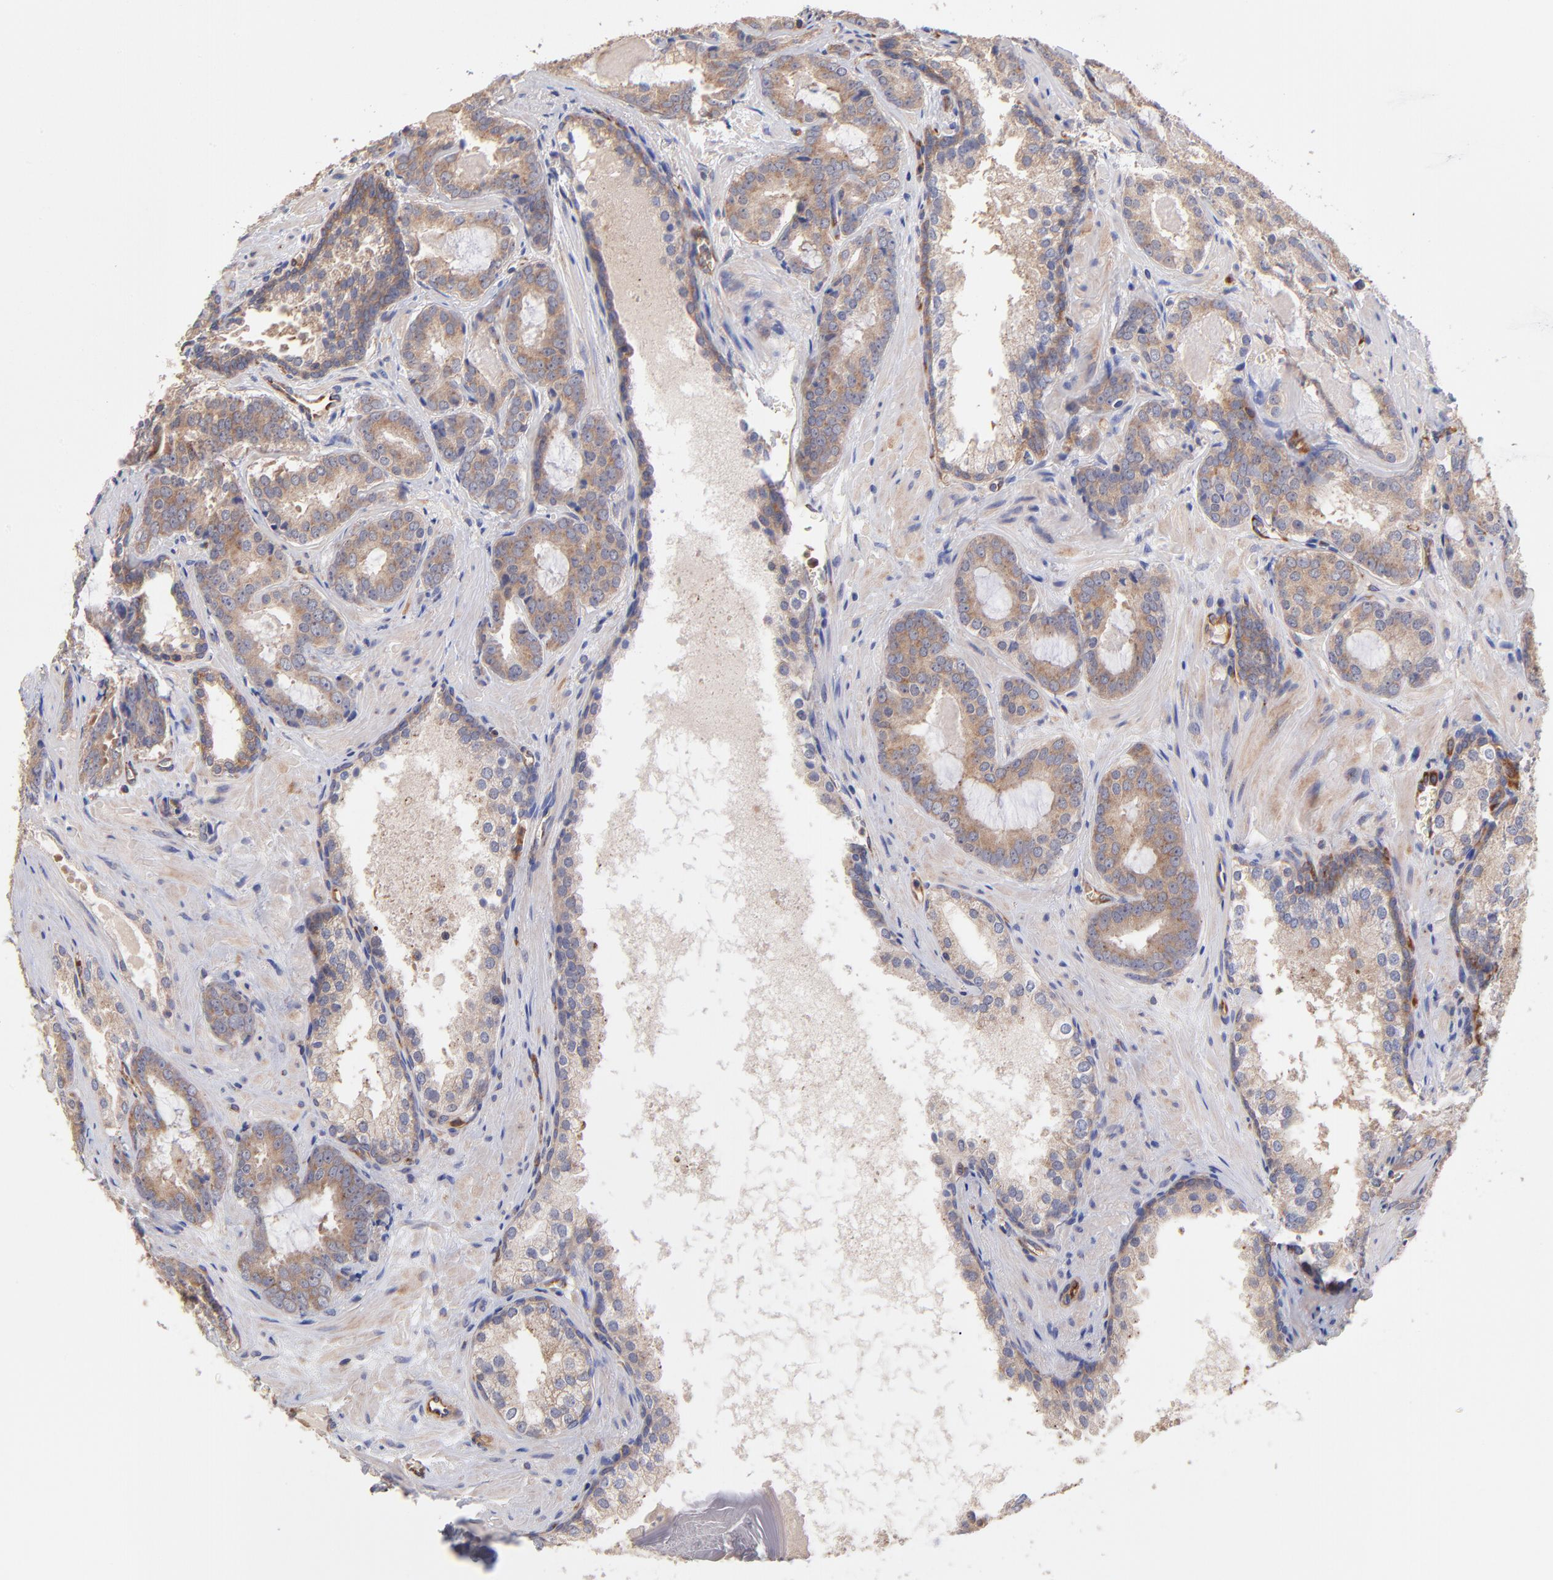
{"staining": {"intensity": "moderate", "quantity": "25%-75%", "location": "cytoplasmic/membranous"}, "tissue": "prostate cancer", "cell_type": "Tumor cells", "image_type": "cancer", "snomed": [{"axis": "morphology", "description": "Adenocarcinoma, Medium grade"}, {"axis": "topography", "description": "Prostate"}], "caption": "Tumor cells reveal medium levels of moderate cytoplasmic/membranous staining in about 25%-75% of cells in human prostate cancer (medium-grade adenocarcinoma).", "gene": "ASB7", "patient": {"sex": "male", "age": 64}}